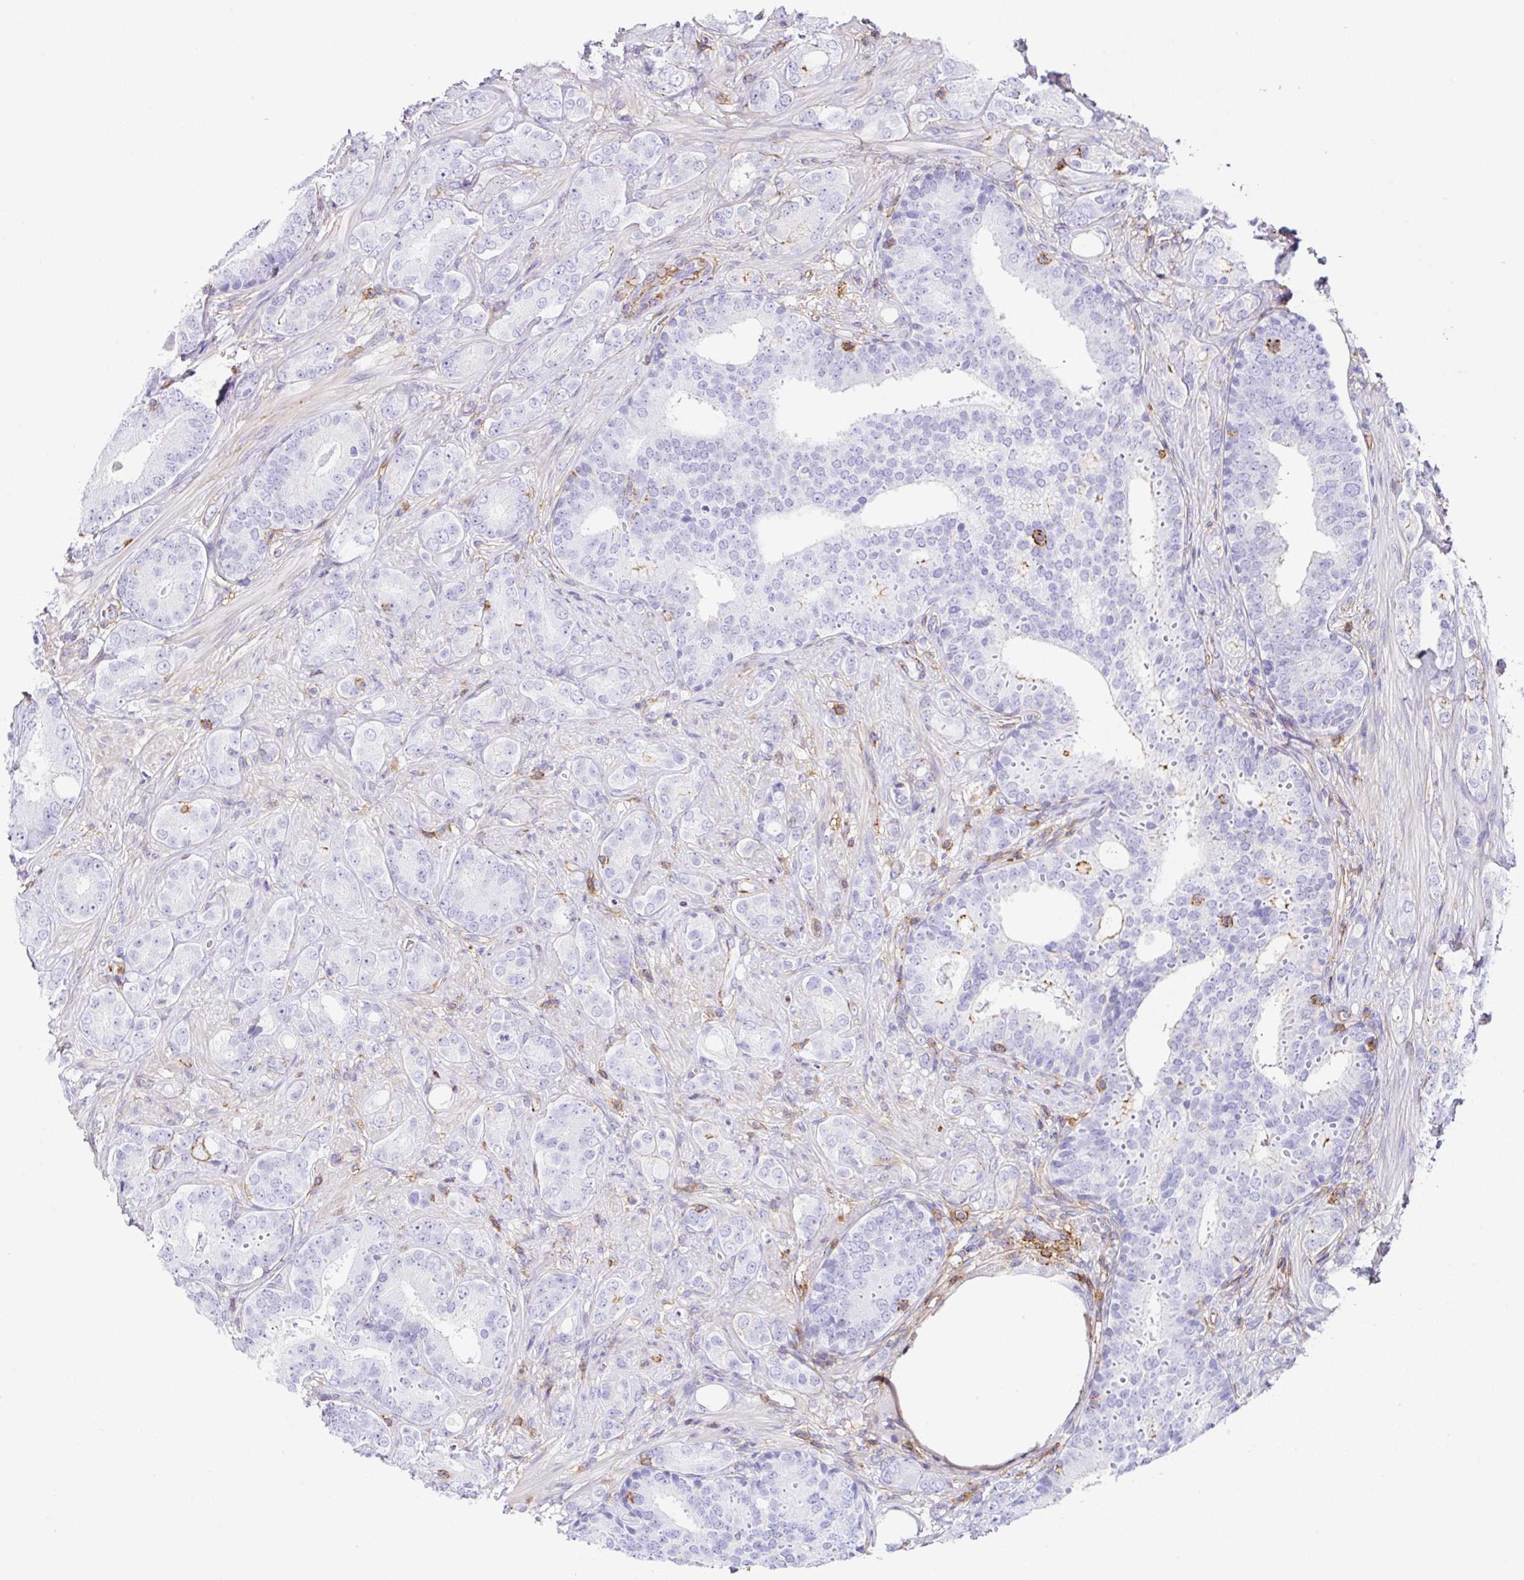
{"staining": {"intensity": "negative", "quantity": "none", "location": "none"}, "tissue": "prostate cancer", "cell_type": "Tumor cells", "image_type": "cancer", "snomed": [{"axis": "morphology", "description": "Adenocarcinoma, High grade"}, {"axis": "topography", "description": "Prostate"}], "caption": "The immunohistochemistry (IHC) photomicrograph has no significant positivity in tumor cells of adenocarcinoma (high-grade) (prostate) tissue.", "gene": "MTTP", "patient": {"sex": "male", "age": 62}}